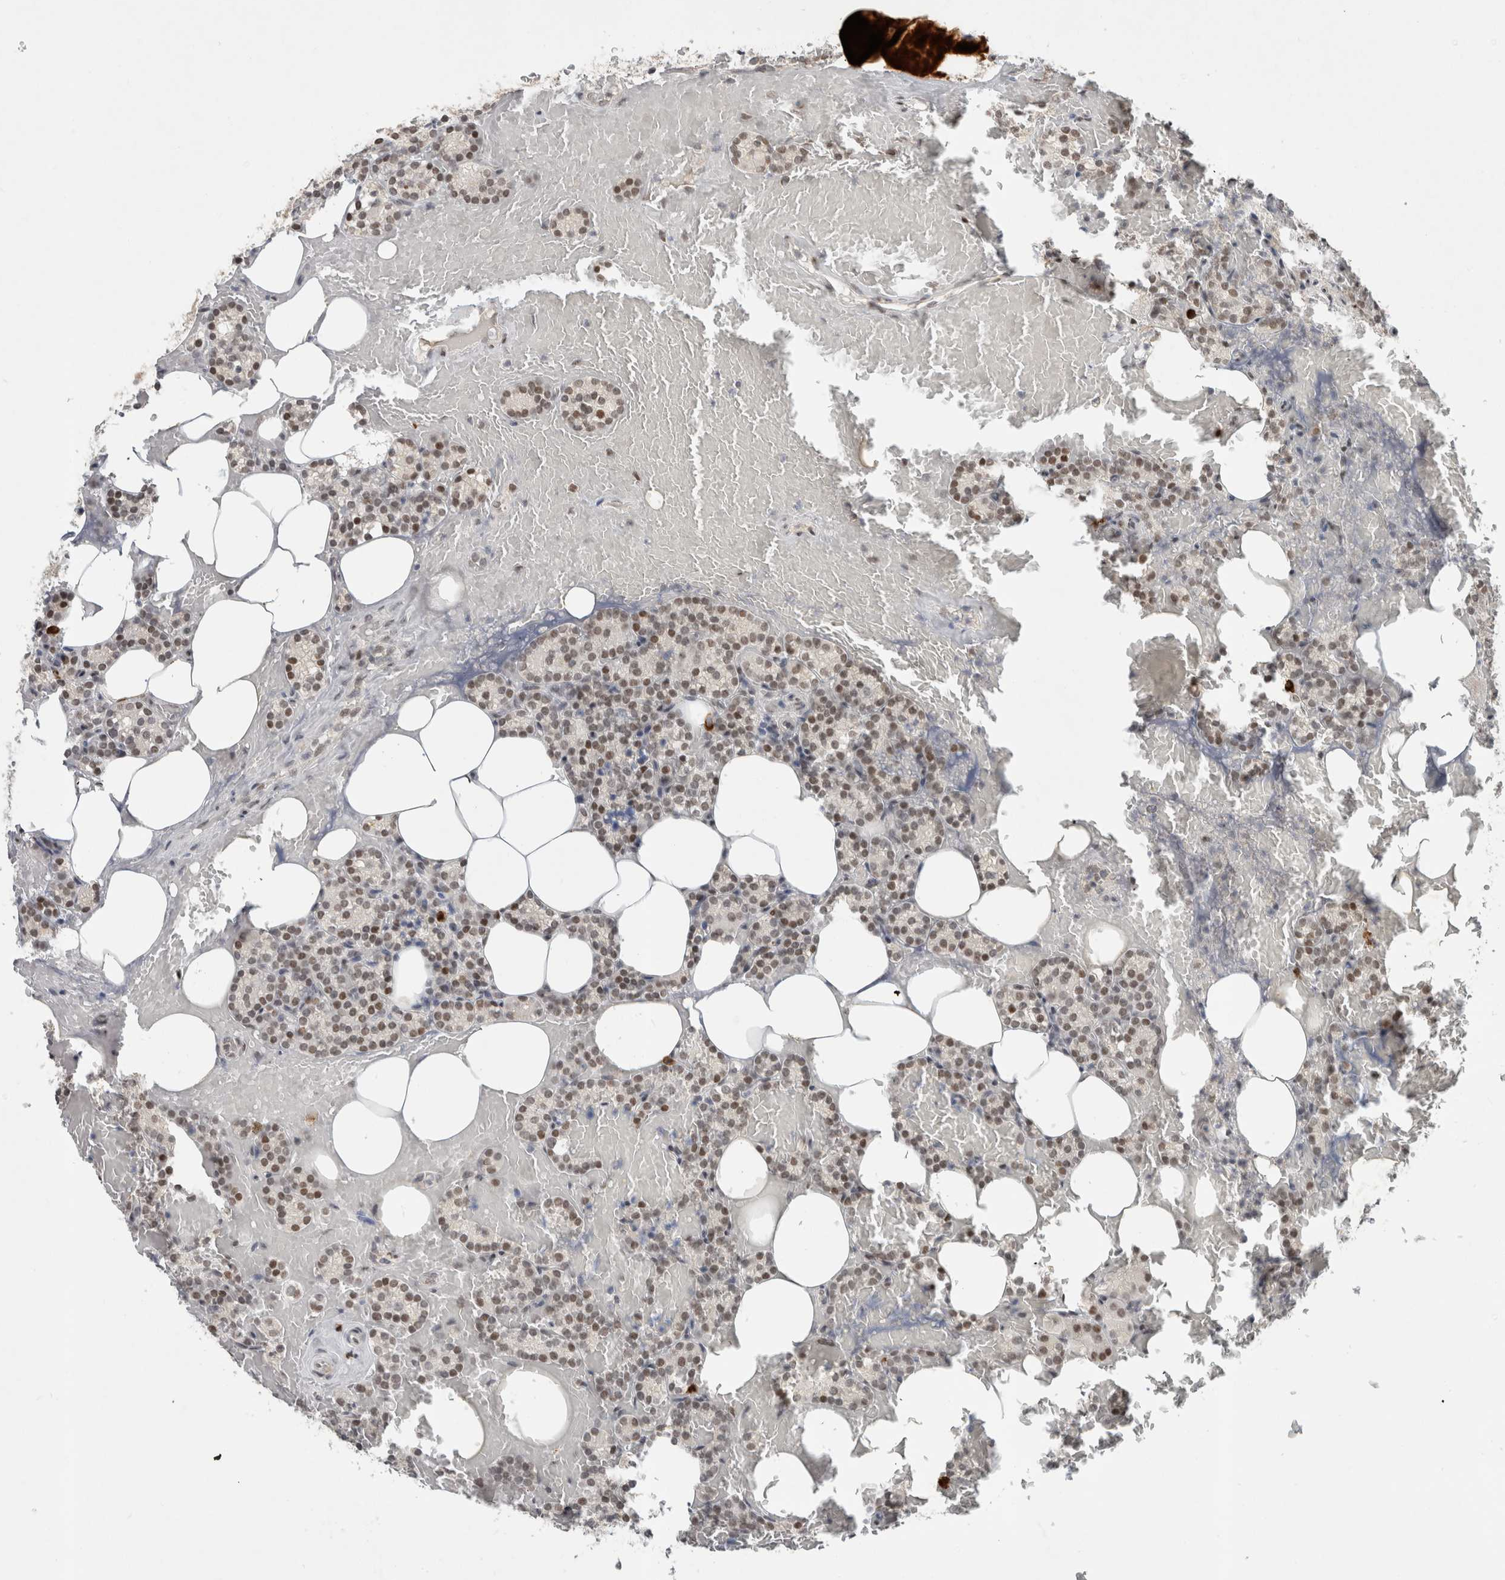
{"staining": {"intensity": "moderate", "quantity": ">75%", "location": "nuclear"}, "tissue": "parathyroid gland", "cell_type": "Glandular cells", "image_type": "normal", "snomed": [{"axis": "morphology", "description": "Normal tissue, NOS"}, {"axis": "topography", "description": "Parathyroid gland"}], "caption": "DAB (3,3'-diaminobenzidine) immunohistochemical staining of unremarkable parathyroid gland shows moderate nuclear protein positivity in about >75% of glandular cells.", "gene": "HNRNPR", "patient": {"sex": "female", "age": 78}}